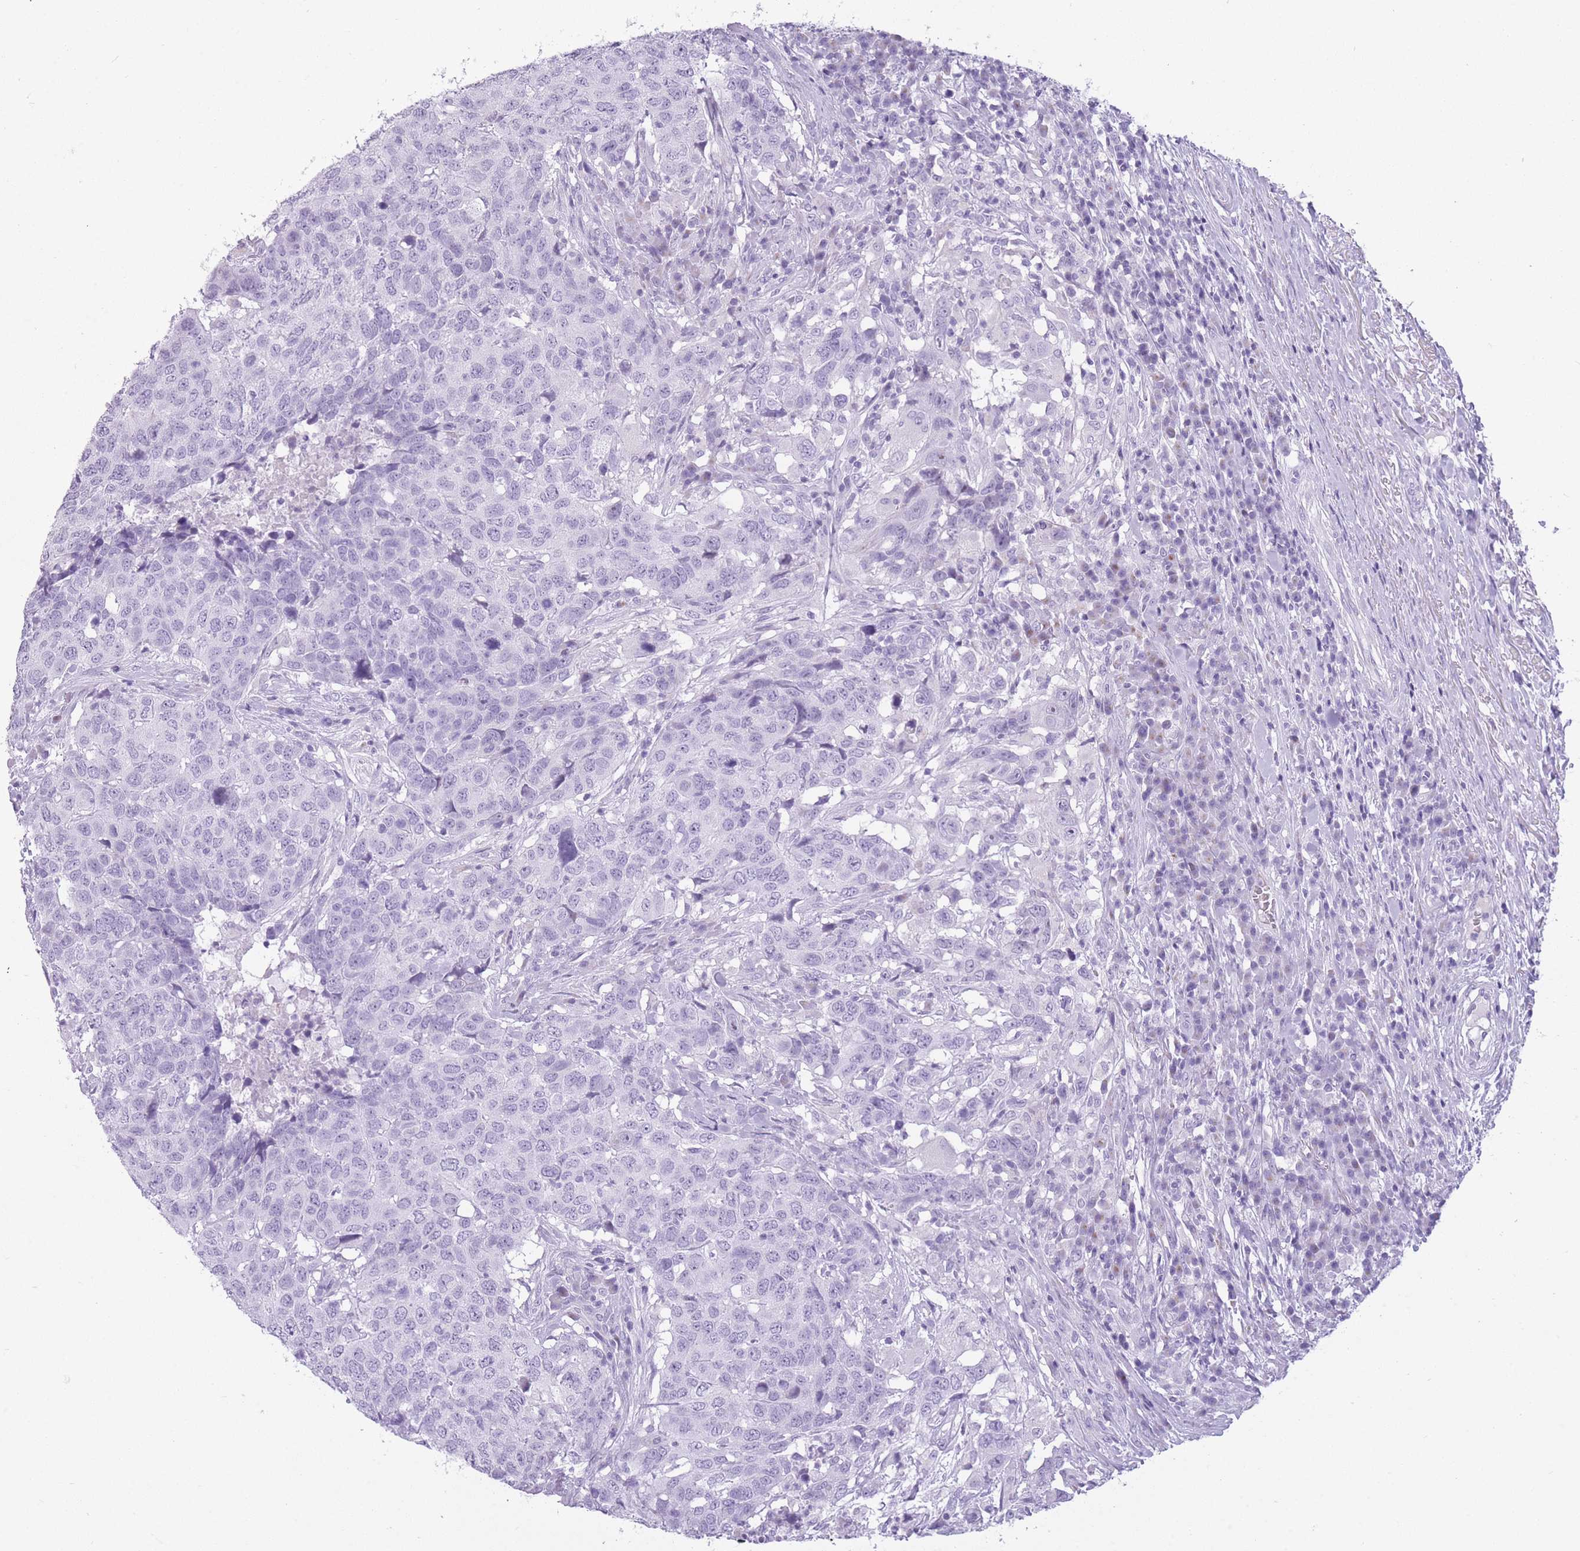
{"staining": {"intensity": "negative", "quantity": "none", "location": "none"}, "tissue": "head and neck cancer", "cell_type": "Tumor cells", "image_type": "cancer", "snomed": [{"axis": "morphology", "description": "Normal tissue, NOS"}, {"axis": "morphology", "description": "Squamous cell carcinoma, NOS"}, {"axis": "topography", "description": "Skeletal muscle"}, {"axis": "topography", "description": "Vascular tissue"}, {"axis": "topography", "description": "Peripheral nerve tissue"}, {"axis": "topography", "description": "Head-Neck"}], "caption": "Immunohistochemical staining of human squamous cell carcinoma (head and neck) demonstrates no significant staining in tumor cells. (Stains: DAB (3,3'-diaminobenzidine) immunohistochemistry (IHC) with hematoxylin counter stain, Microscopy: brightfield microscopy at high magnification).", "gene": "GOLGA6D", "patient": {"sex": "male", "age": 66}}